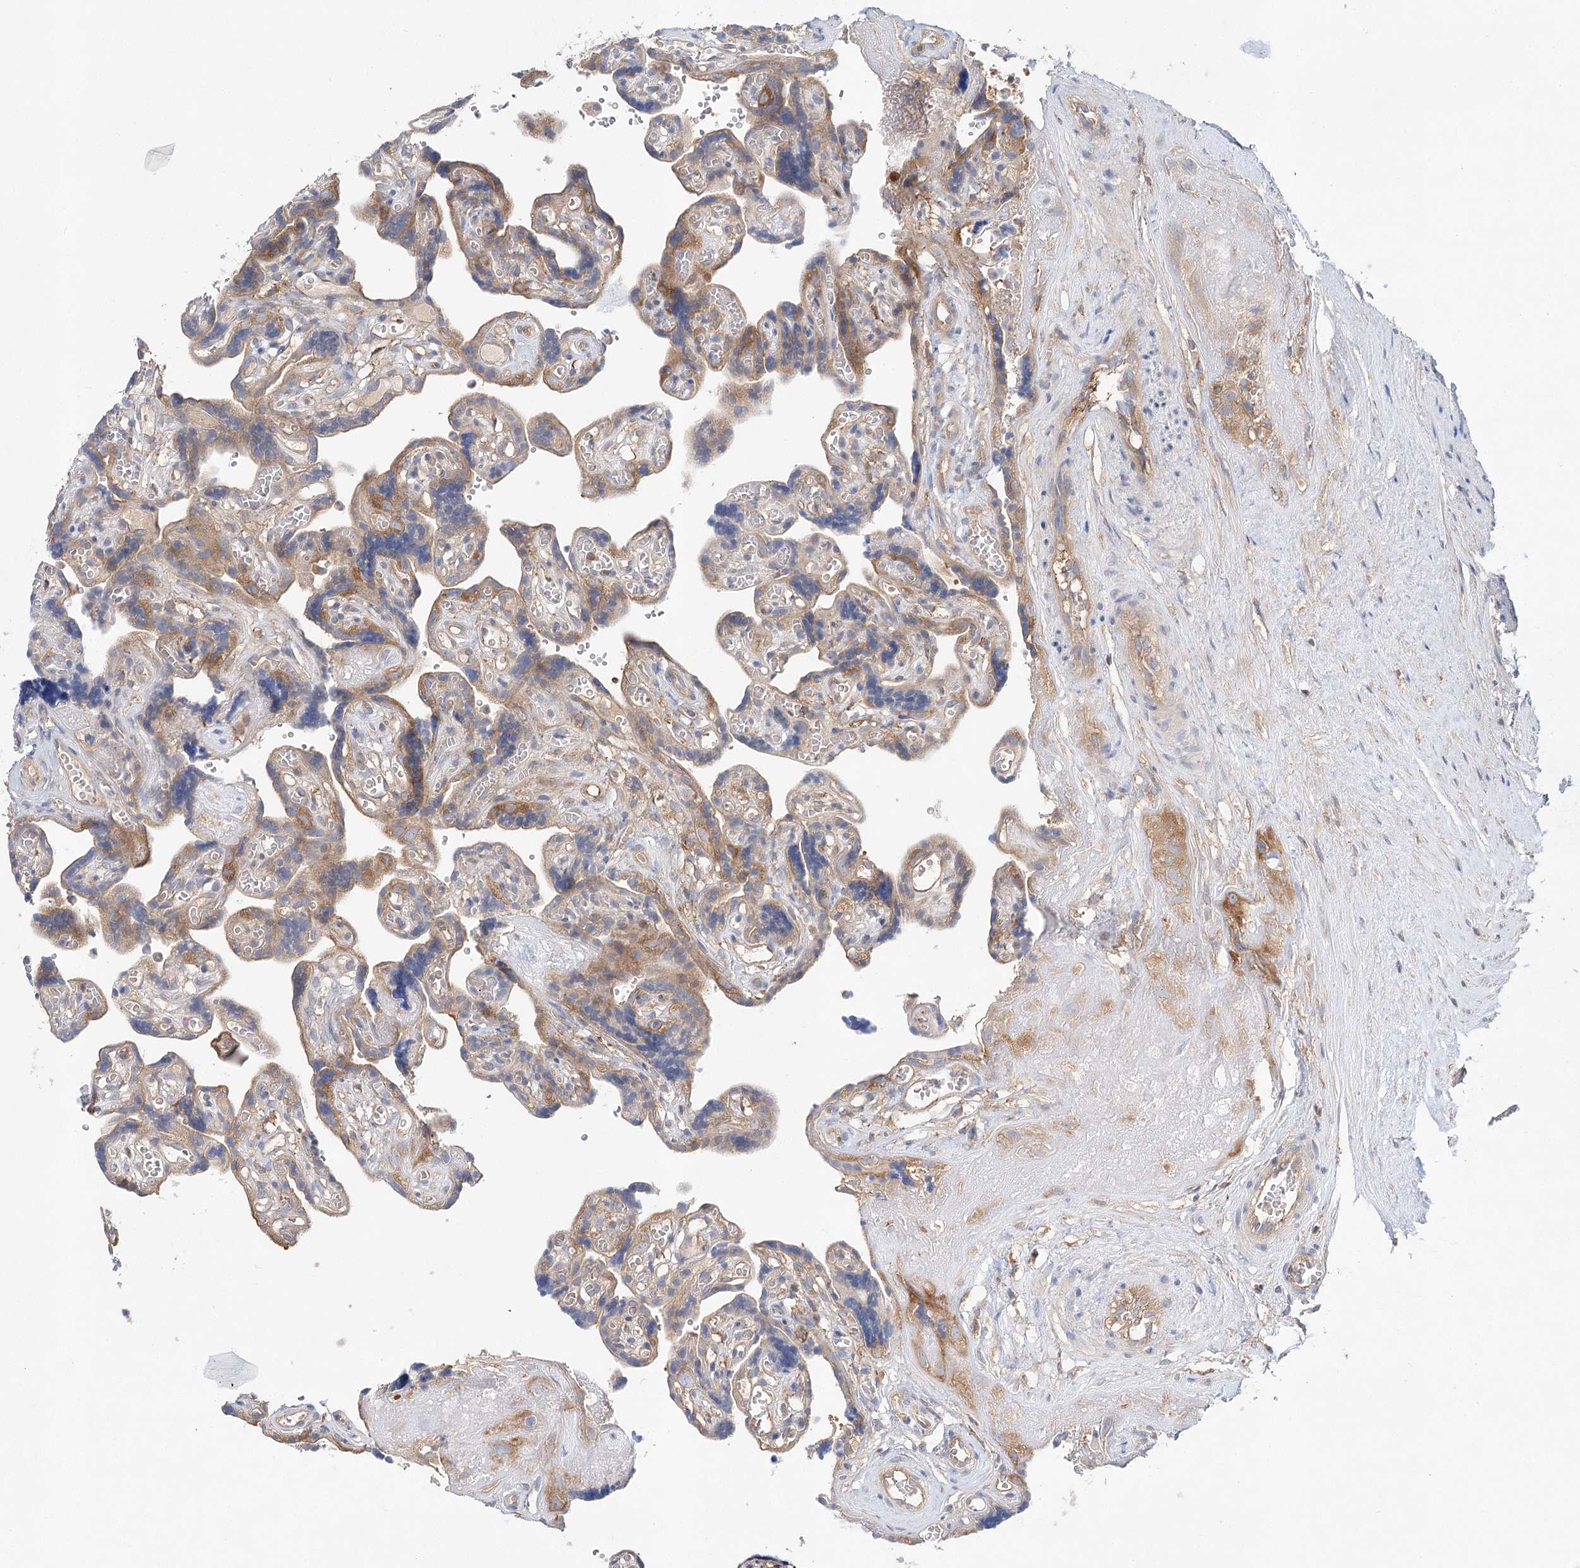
{"staining": {"intensity": "moderate", "quantity": "<25%", "location": "cytoplasmic/membranous"}, "tissue": "placenta", "cell_type": "Trophoblastic cells", "image_type": "normal", "snomed": [{"axis": "morphology", "description": "Normal tissue, NOS"}, {"axis": "topography", "description": "Placenta"}], "caption": "DAB immunohistochemical staining of unremarkable human placenta exhibits moderate cytoplasmic/membranous protein positivity in approximately <25% of trophoblastic cells.", "gene": "ABRAXAS2", "patient": {"sex": "female", "age": 30}}